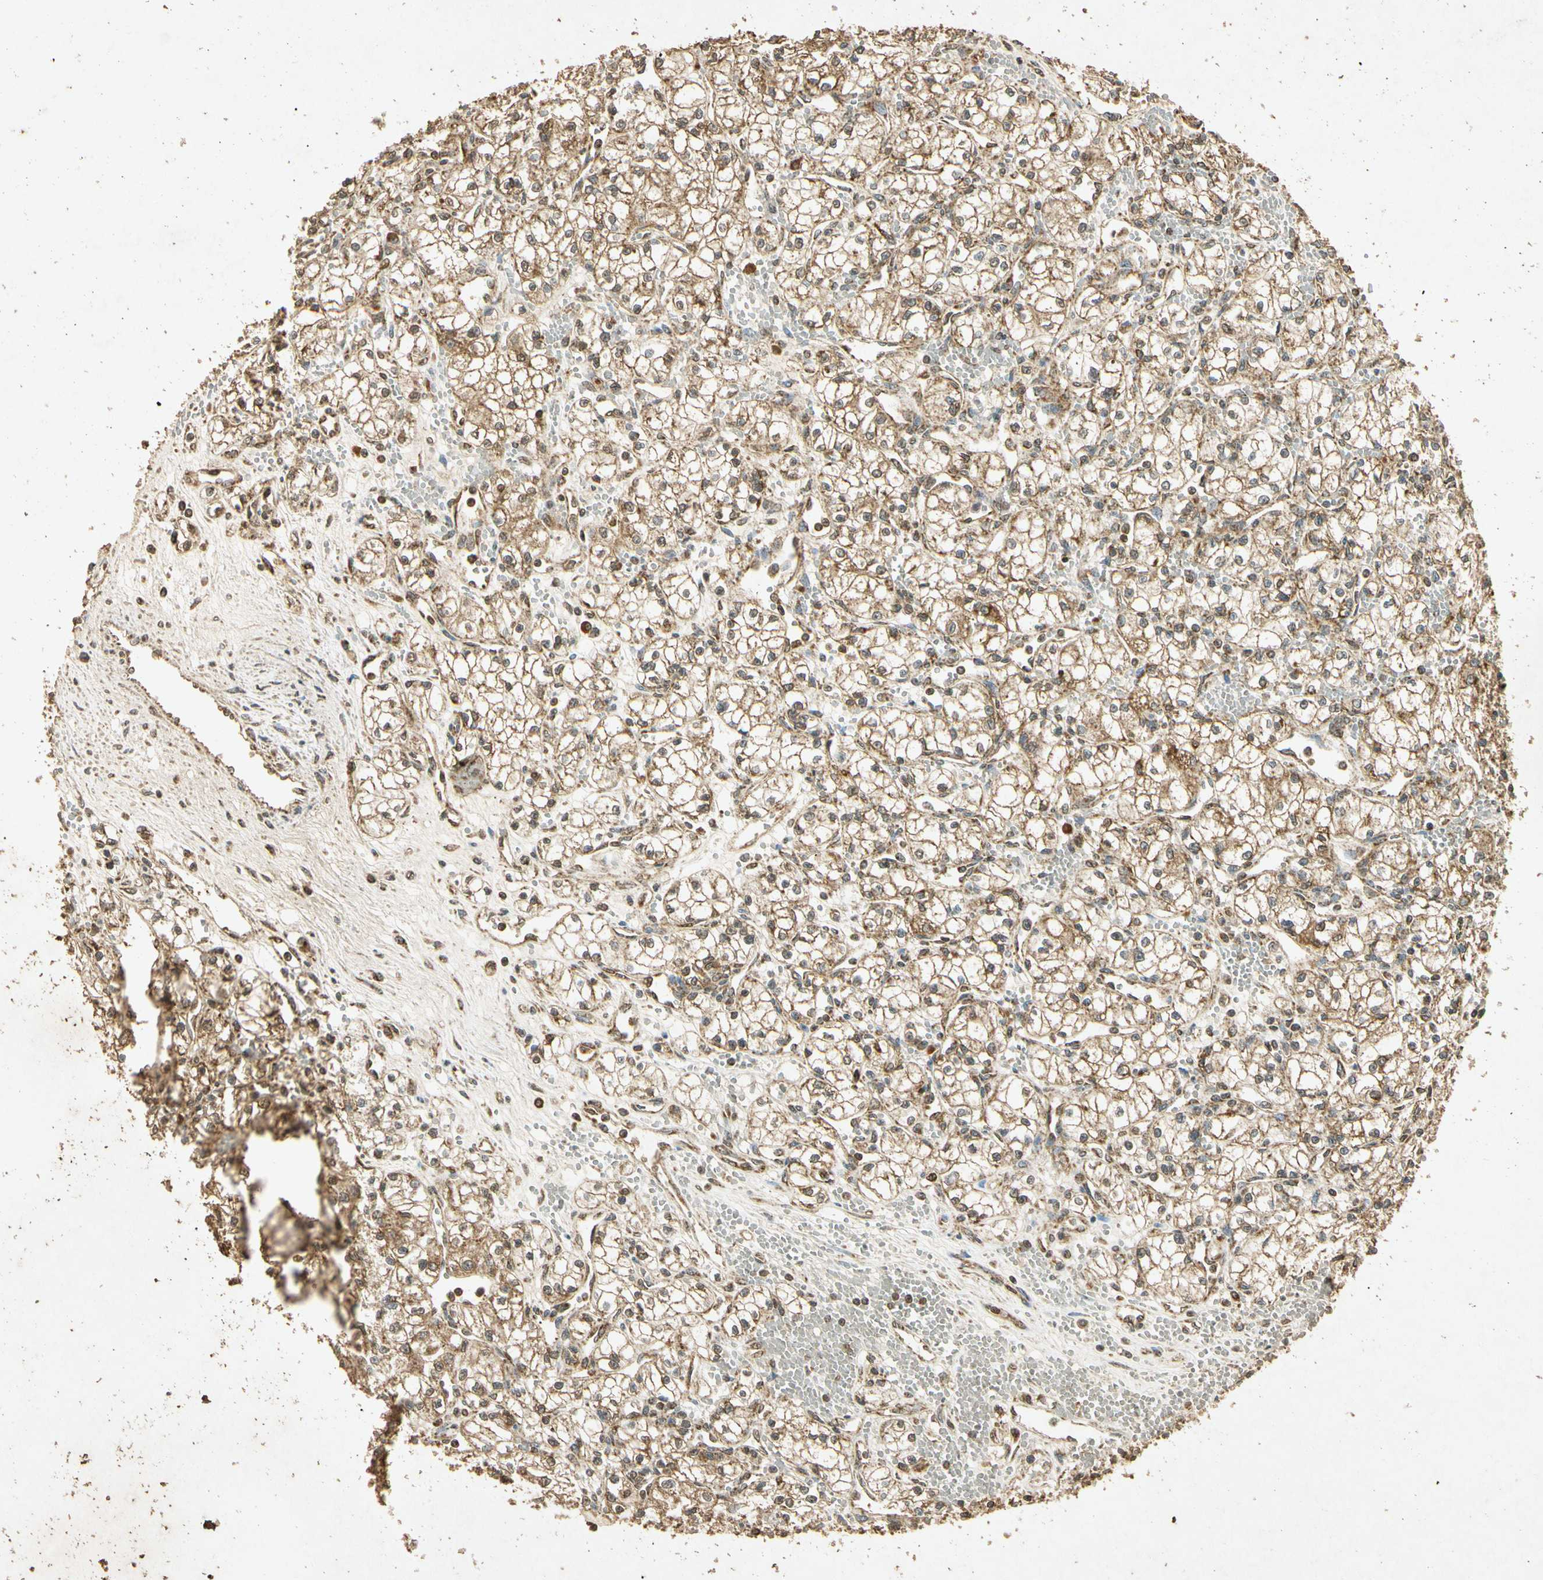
{"staining": {"intensity": "moderate", "quantity": ">75%", "location": "cytoplasmic/membranous"}, "tissue": "renal cancer", "cell_type": "Tumor cells", "image_type": "cancer", "snomed": [{"axis": "morphology", "description": "Normal tissue, NOS"}, {"axis": "morphology", "description": "Adenocarcinoma, NOS"}, {"axis": "topography", "description": "Kidney"}], "caption": "Adenocarcinoma (renal) stained with DAB (3,3'-diaminobenzidine) immunohistochemistry demonstrates medium levels of moderate cytoplasmic/membranous expression in approximately >75% of tumor cells.", "gene": "PRDX3", "patient": {"sex": "male", "age": 59}}